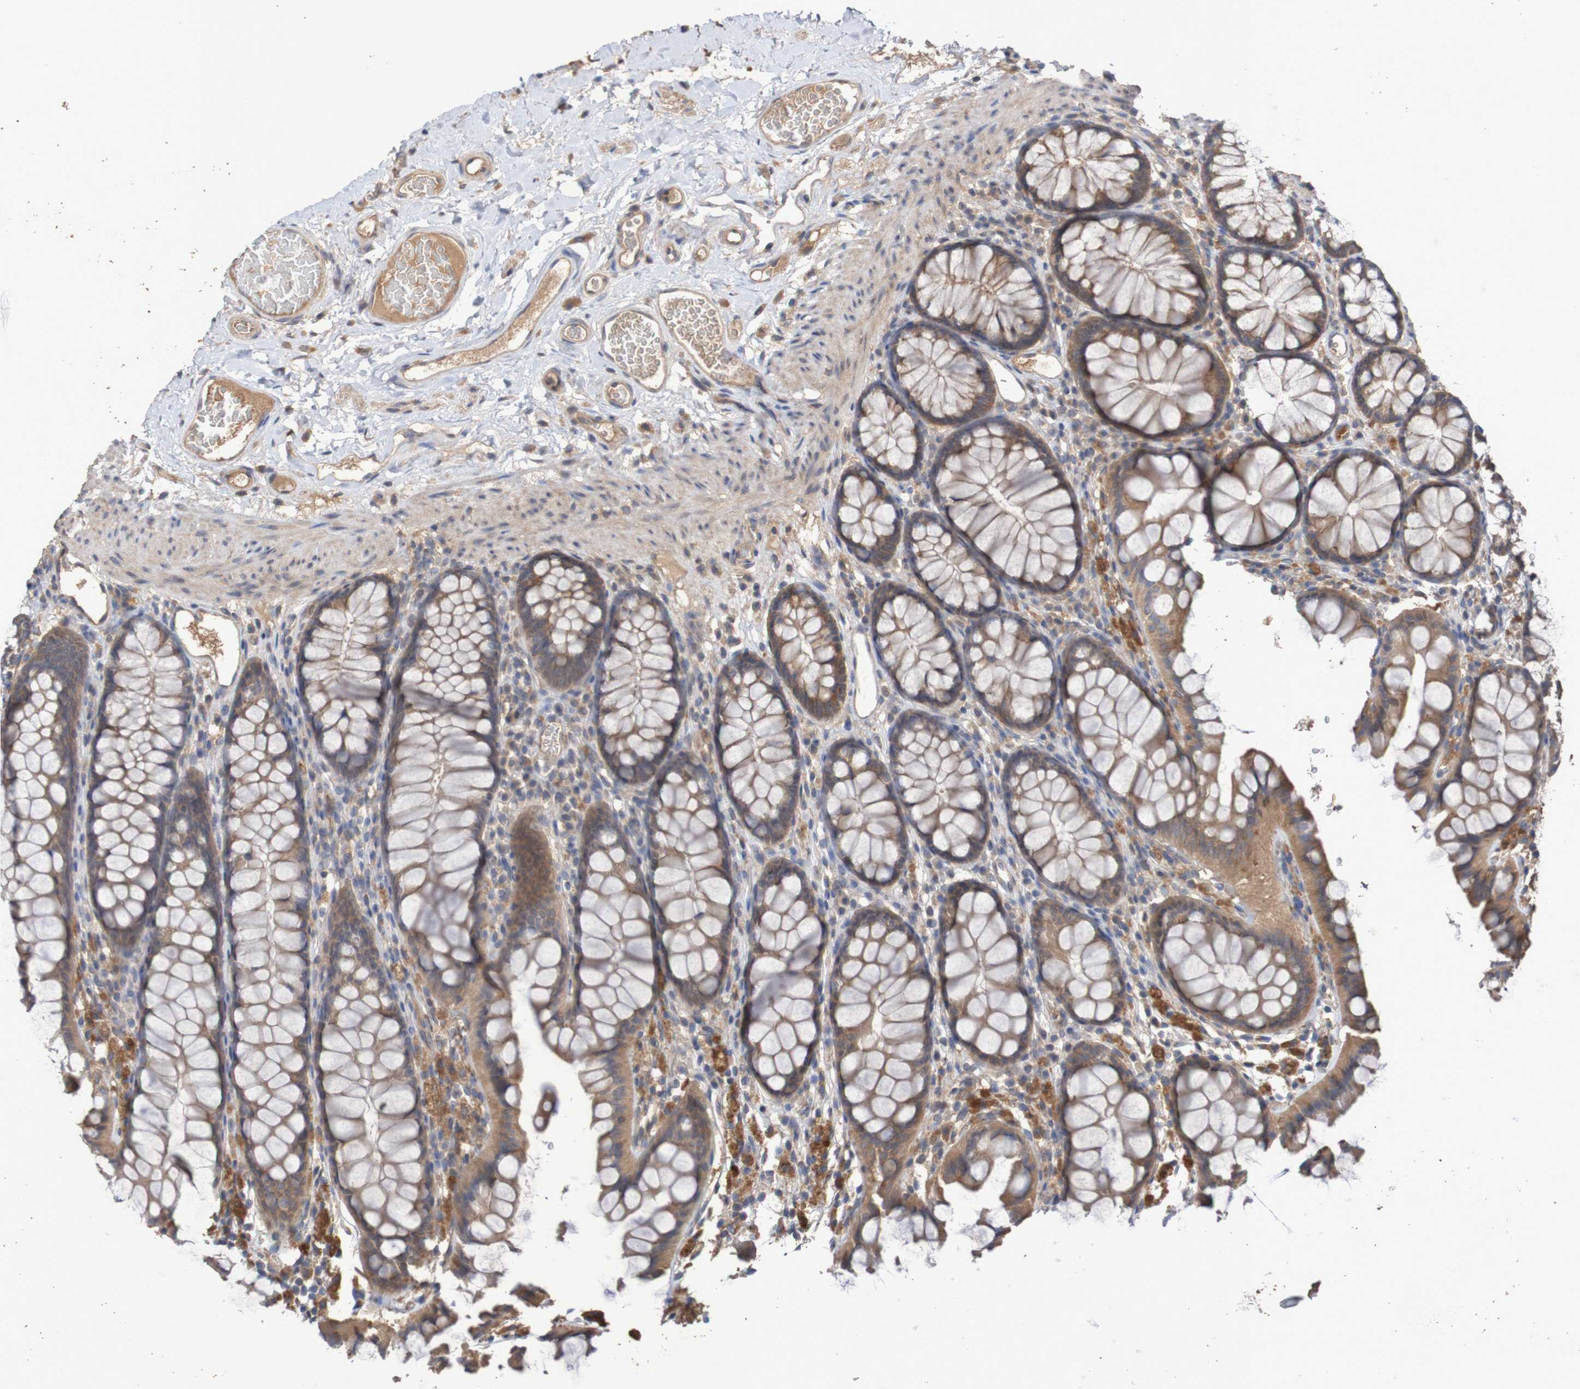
{"staining": {"intensity": "moderate", "quantity": ">75%", "location": "cytoplasmic/membranous"}, "tissue": "colon", "cell_type": "Endothelial cells", "image_type": "normal", "snomed": [{"axis": "morphology", "description": "Normal tissue, NOS"}, {"axis": "topography", "description": "Colon"}], "caption": "Unremarkable colon was stained to show a protein in brown. There is medium levels of moderate cytoplasmic/membranous expression in approximately >75% of endothelial cells.", "gene": "PHYH", "patient": {"sex": "female", "age": 55}}